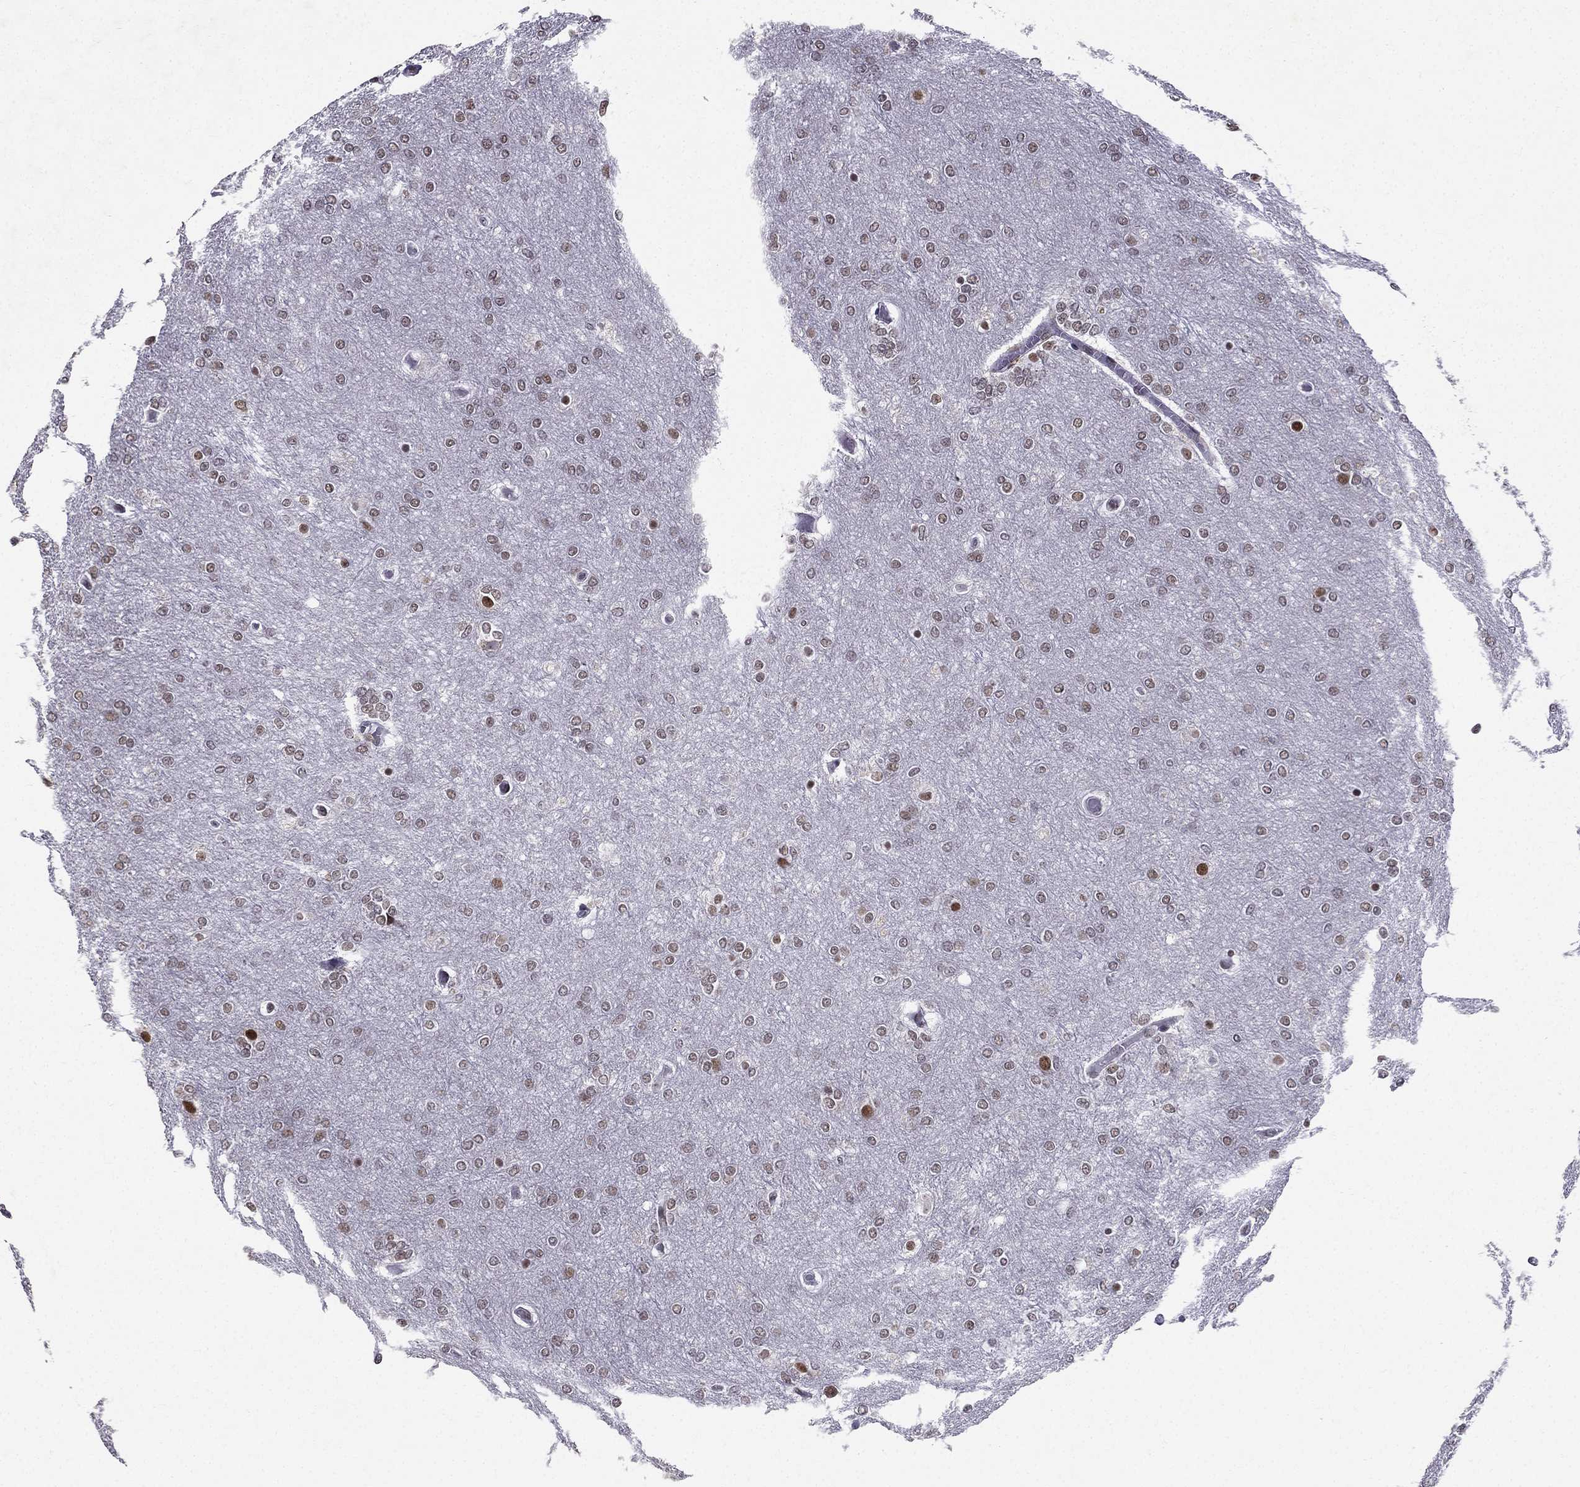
{"staining": {"intensity": "weak", "quantity": ">75%", "location": "nuclear"}, "tissue": "glioma", "cell_type": "Tumor cells", "image_type": "cancer", "snomed": [{"axis": "morphology", "description": "Glioma, malignant, High grade"}, {"axis": "topography", "description": "Brain"}], "caption": "Protein staining displays weak nuclear staining in approximately >75% of tumor cells in high-grade glioma (malignant). The staining was performed using DAB (3,3'-diaminobenzidine) to visualize the protein expression in brown, while the nuclei were stained in blue with hematoxylin (Magnification: 20x).", "gene": "ZNF420", "patient": {"sex": "female", "age": 61}}